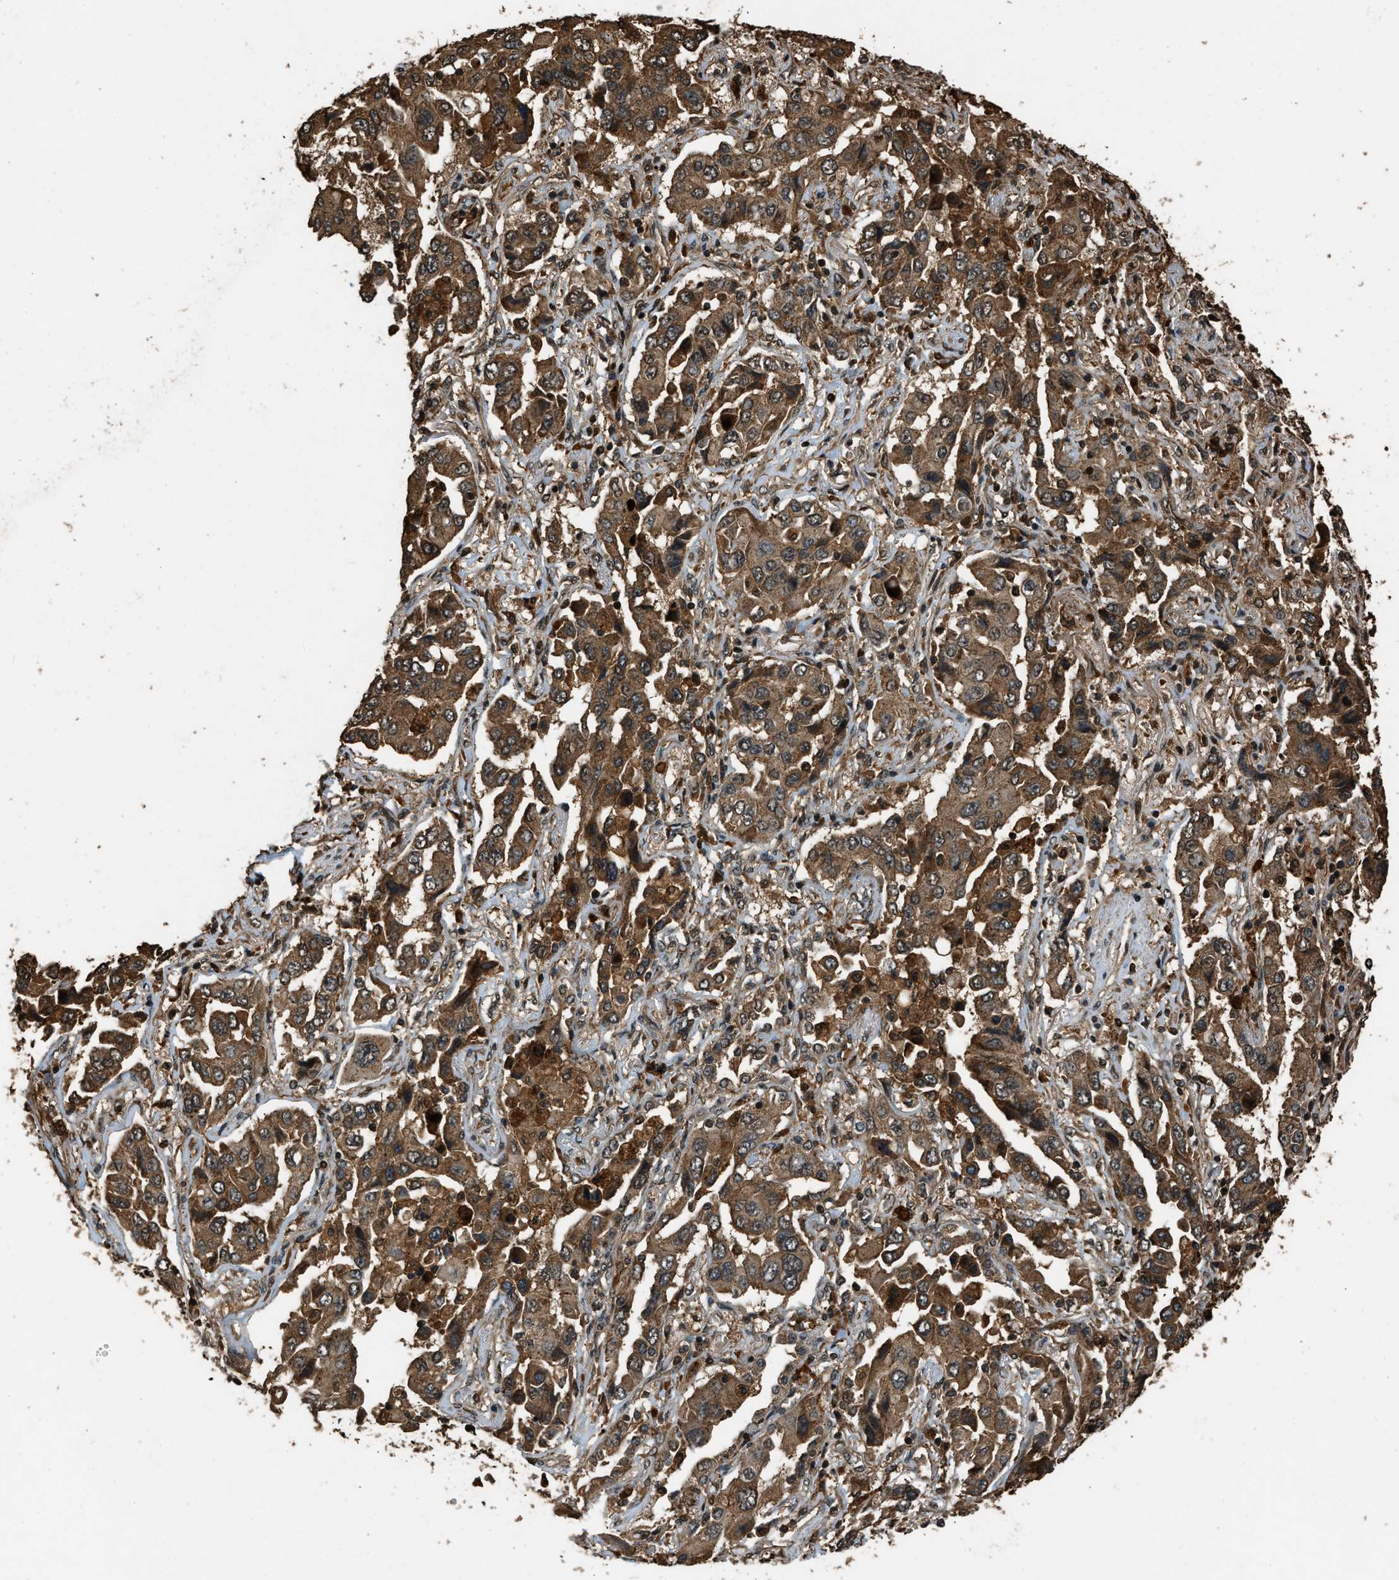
{"staining": {"intensity": "moderate", "quantity": ">75%", "location": "cytoplasmic/membranous"}, "tissue": "lung cancer", "cell_type": "Tumor cells", "image_type": "cancer", "snomed": [{"axis": "morphology", "description": "Adenocarcinoma, NOS"}, {"axis": "topography", "description": "Lung"}], "caption": "A micrograph of adenocarcinoma (lung) stained for a protein exhibits moderate cytoplasmic/membranous brown staining in tumor cells. The staining is performed using DAB (3,3'-diaminobenzidine) brown chromogen to label protein expression. The nuclei are counter-stained blue using hematoxylin.", "gene": "RAP2A", "patient": {"sex": "female", "age": 65}}